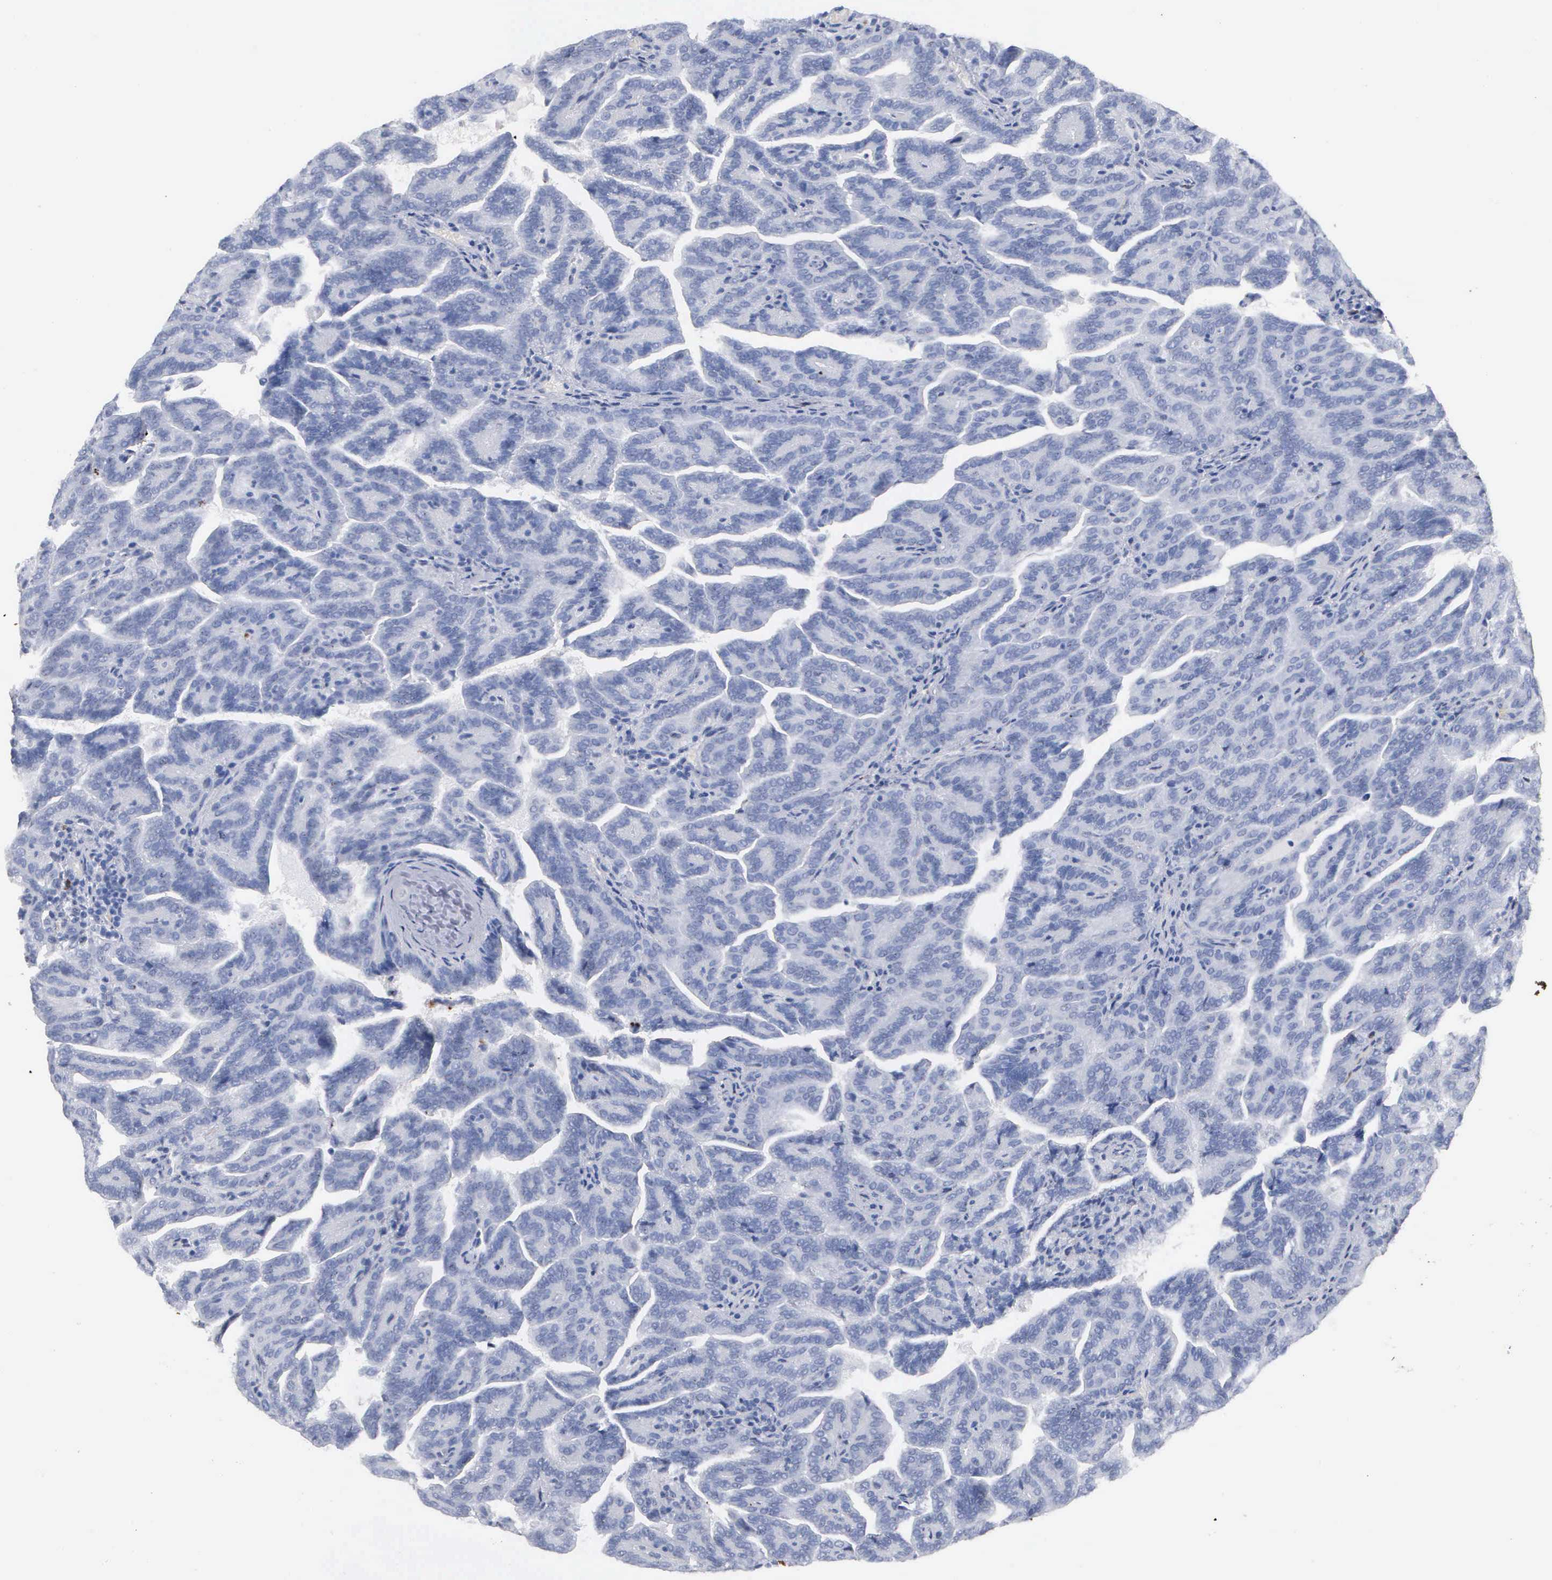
{"staining": {"intensity": "negative", "quantity": "none", "location": "none"}, "tissue": "renal cancer", "cell_type": "Tumor cells", "image_type": "cancer", "snomed": [{"axis": "morphology", "description": "Adenocarcinoma, NOS"}, {"axis": "topography", "description": "Kidney"}], "caption": "Photomicrograph shows no significant protein positivity in tumor cells of renal adenocarcinoma.", "gene": "ASPHD2", "patient": {"sex": "male", "age": 61}}